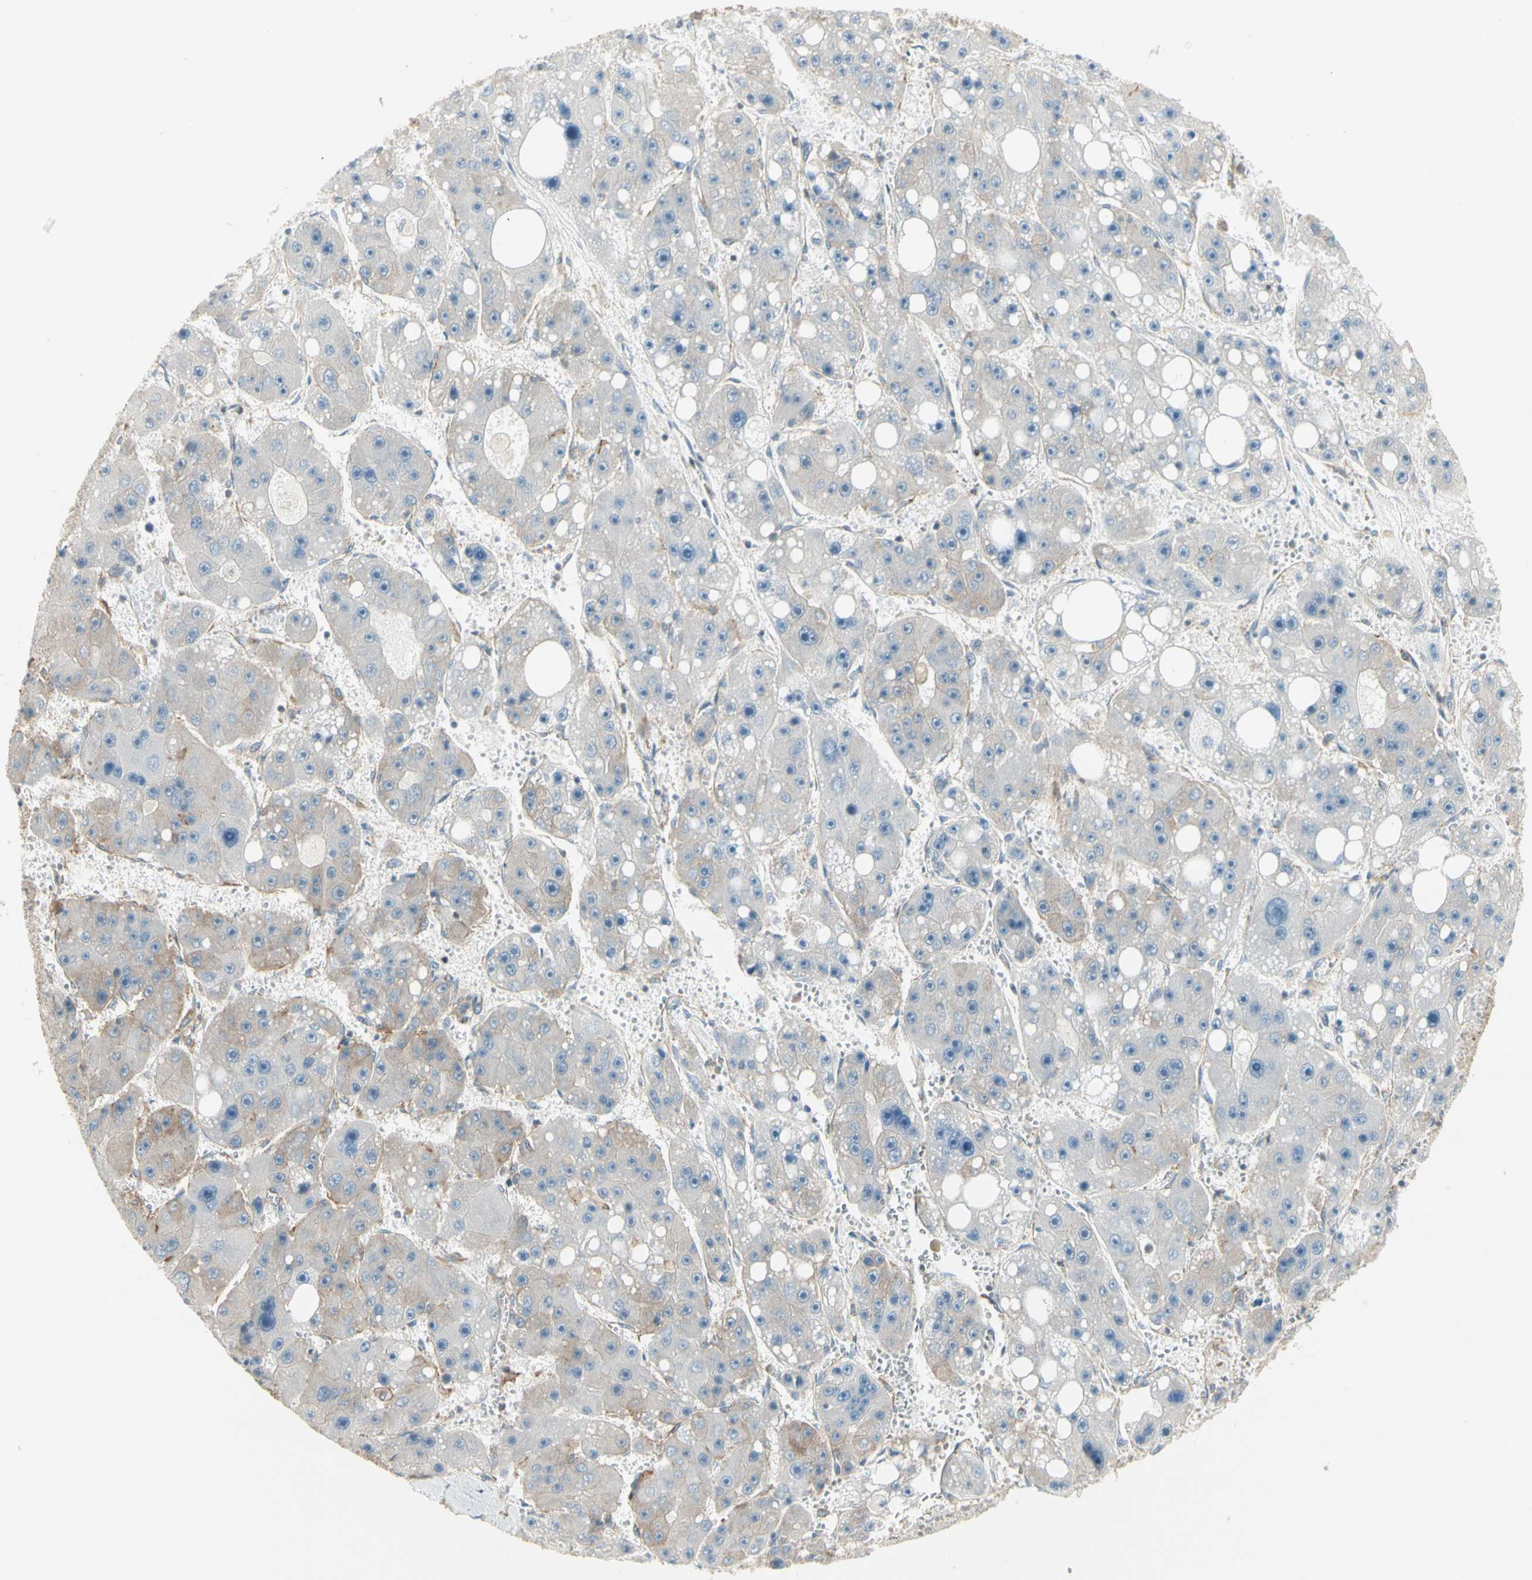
{"staining": {"intensity": "negative", "quantity": "none", "location": "none"}, "tissue": "liver cancer", "cell_type": "Tumor cells", "image_type": "cancer", "snomed": [{"axis": "morphology", "description": "Carcinoma, Hepatocellular, NOS"}, {"axis": "topography", "description": "Liver"}], "caption": "A high-resolution histopathology image shows immunohistochemistry staining of liver hepatocellular carcinoma, which demonstrates no significant staining in tumor cells. (DAB (3,3'-diaminobenzidine) immunohistochemistry (IHC), high magnification).", "gene": "AGFG1", "patient": {"sex": "female", "age": 61}}